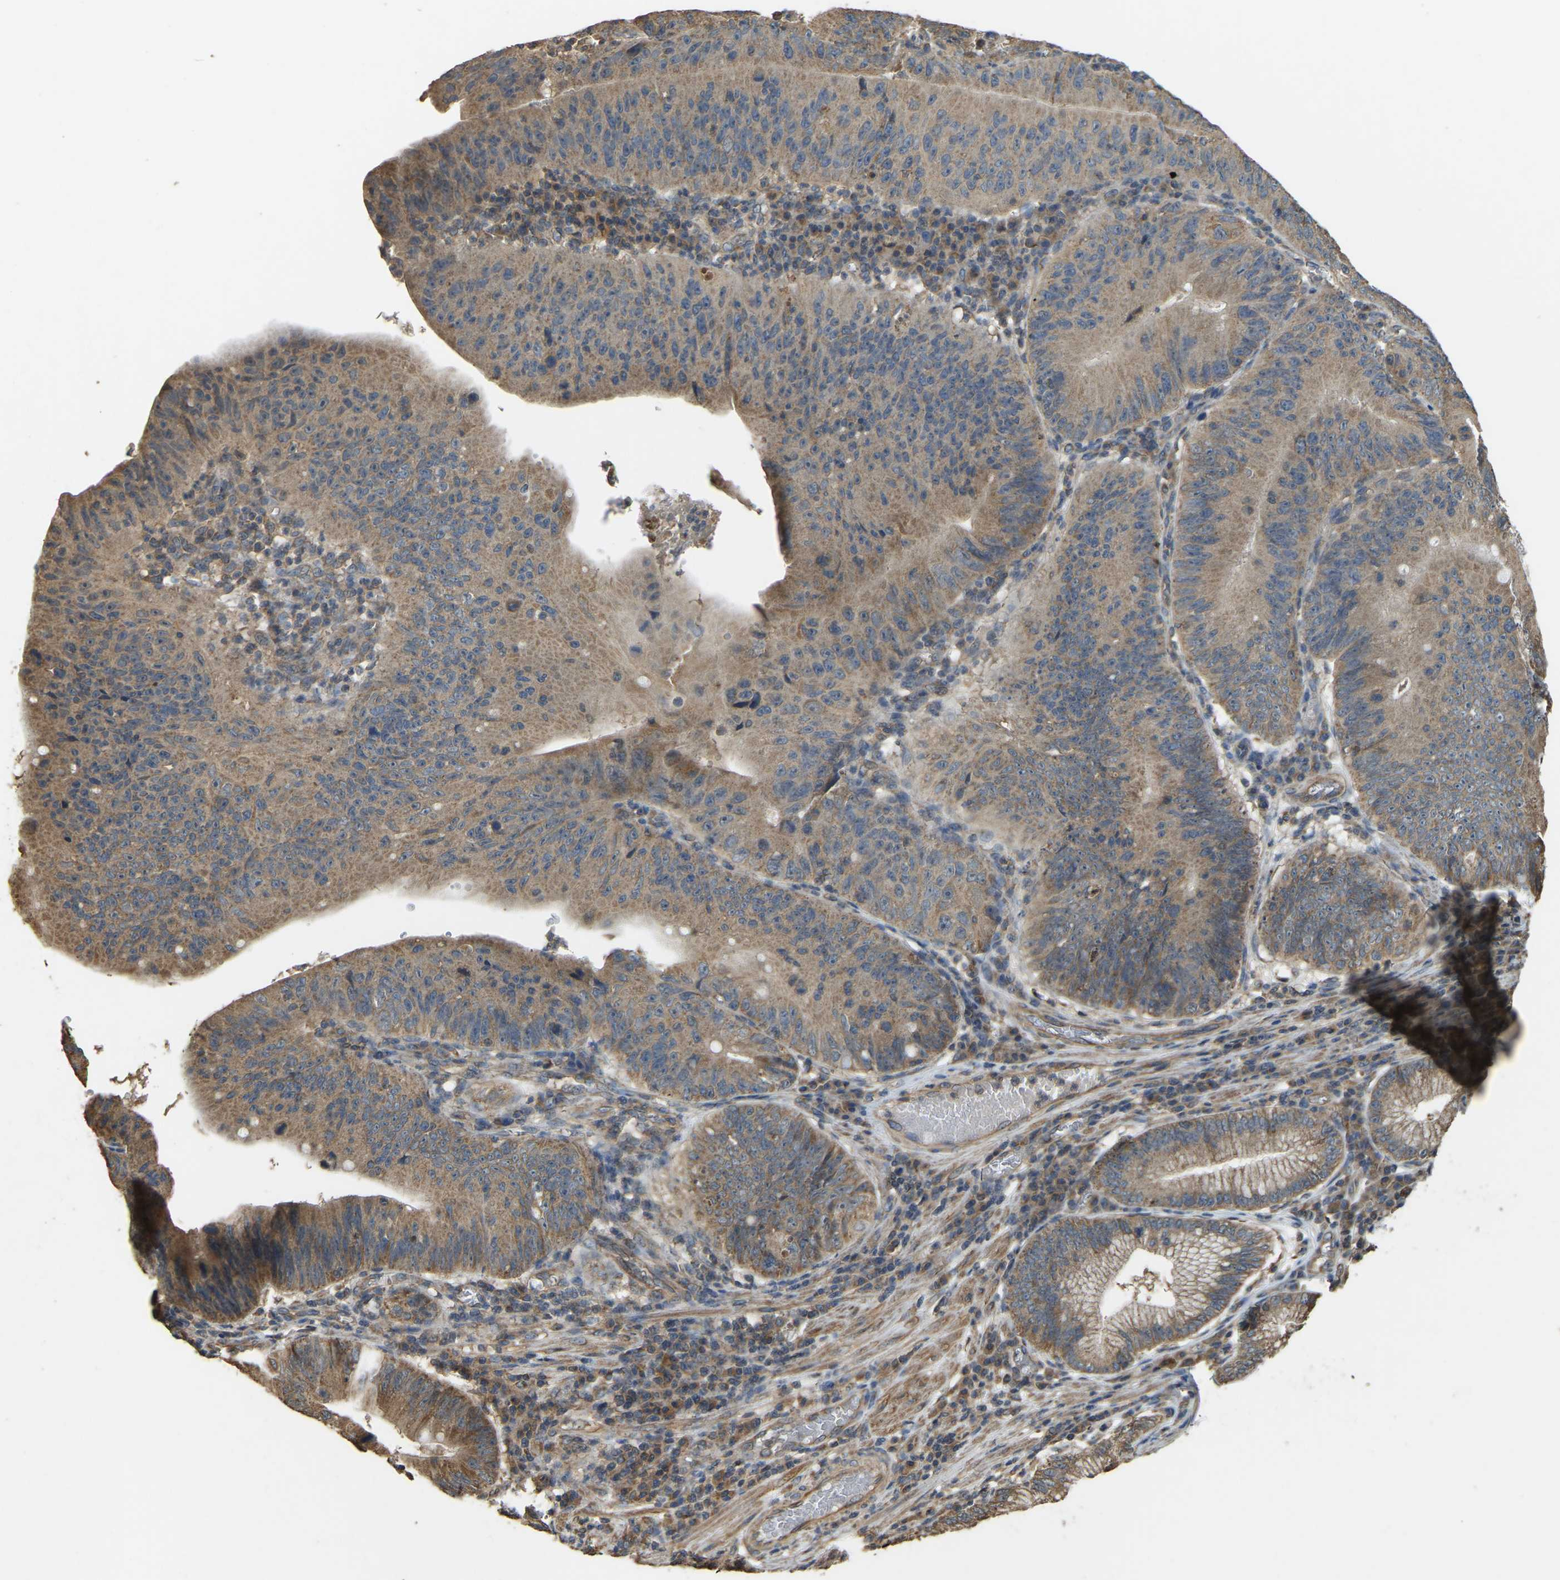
{"staining": {"intensity": "moderate", "quantity": ">75%", "location": "cytoplasmic/membranous"}, "tissue": "stomach cancer", "cell_type": "Tumor cells", "image_type": "cancer", "snomed": [{"axis": "morphology", "description": "Adenocarcinoma, NOS"}, {"axis": "topography", "description": "Stomach"}], "caption": "This photomicrograph reveals immunohistochemistry (IHC) staining of human stomach cancer (adenocarcinoma), with medium moderate cytoplasmic/membranous expression in about >75% of tumor cells.", "gene": "GNG2", "patient": {"sex": "male", "age": 59}}